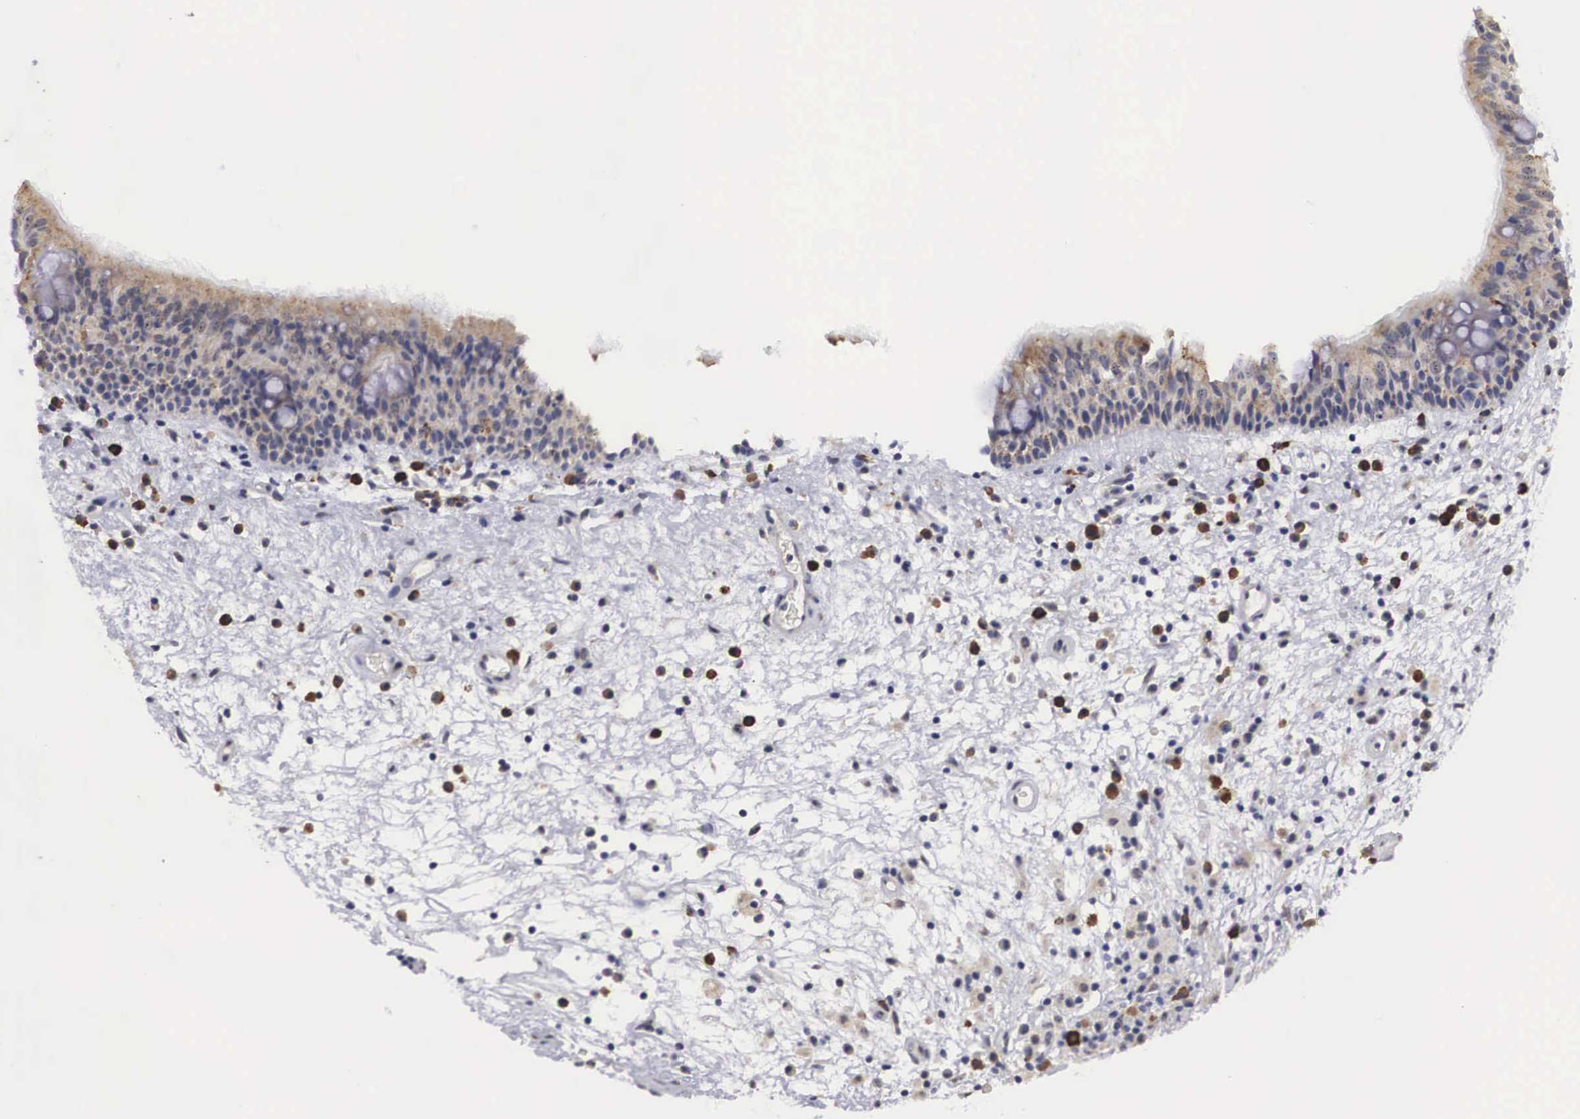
{"staining": {"intensity": "moderate", "quantity": ">75%", "location": "cytoplasmic/membranous,nuclear"}, "tissue": "nasopharynx", "cell_type": "Respiratory epithelial cells", "image_type": "normal", "snomed": [{"axis": "morphology", "description": "Normal tissue, NOS"}, {"axis": "topography", "description": "Nasopharynx"}], "caption": "A brown stain highlights moderate cytoplasmic/membranous,nuclear positivity of a protein in respiratory epithelial cells of normal human nasopharynx.", "gene": "CRELD2", "patient": {"sex": "male", "age": 63}}